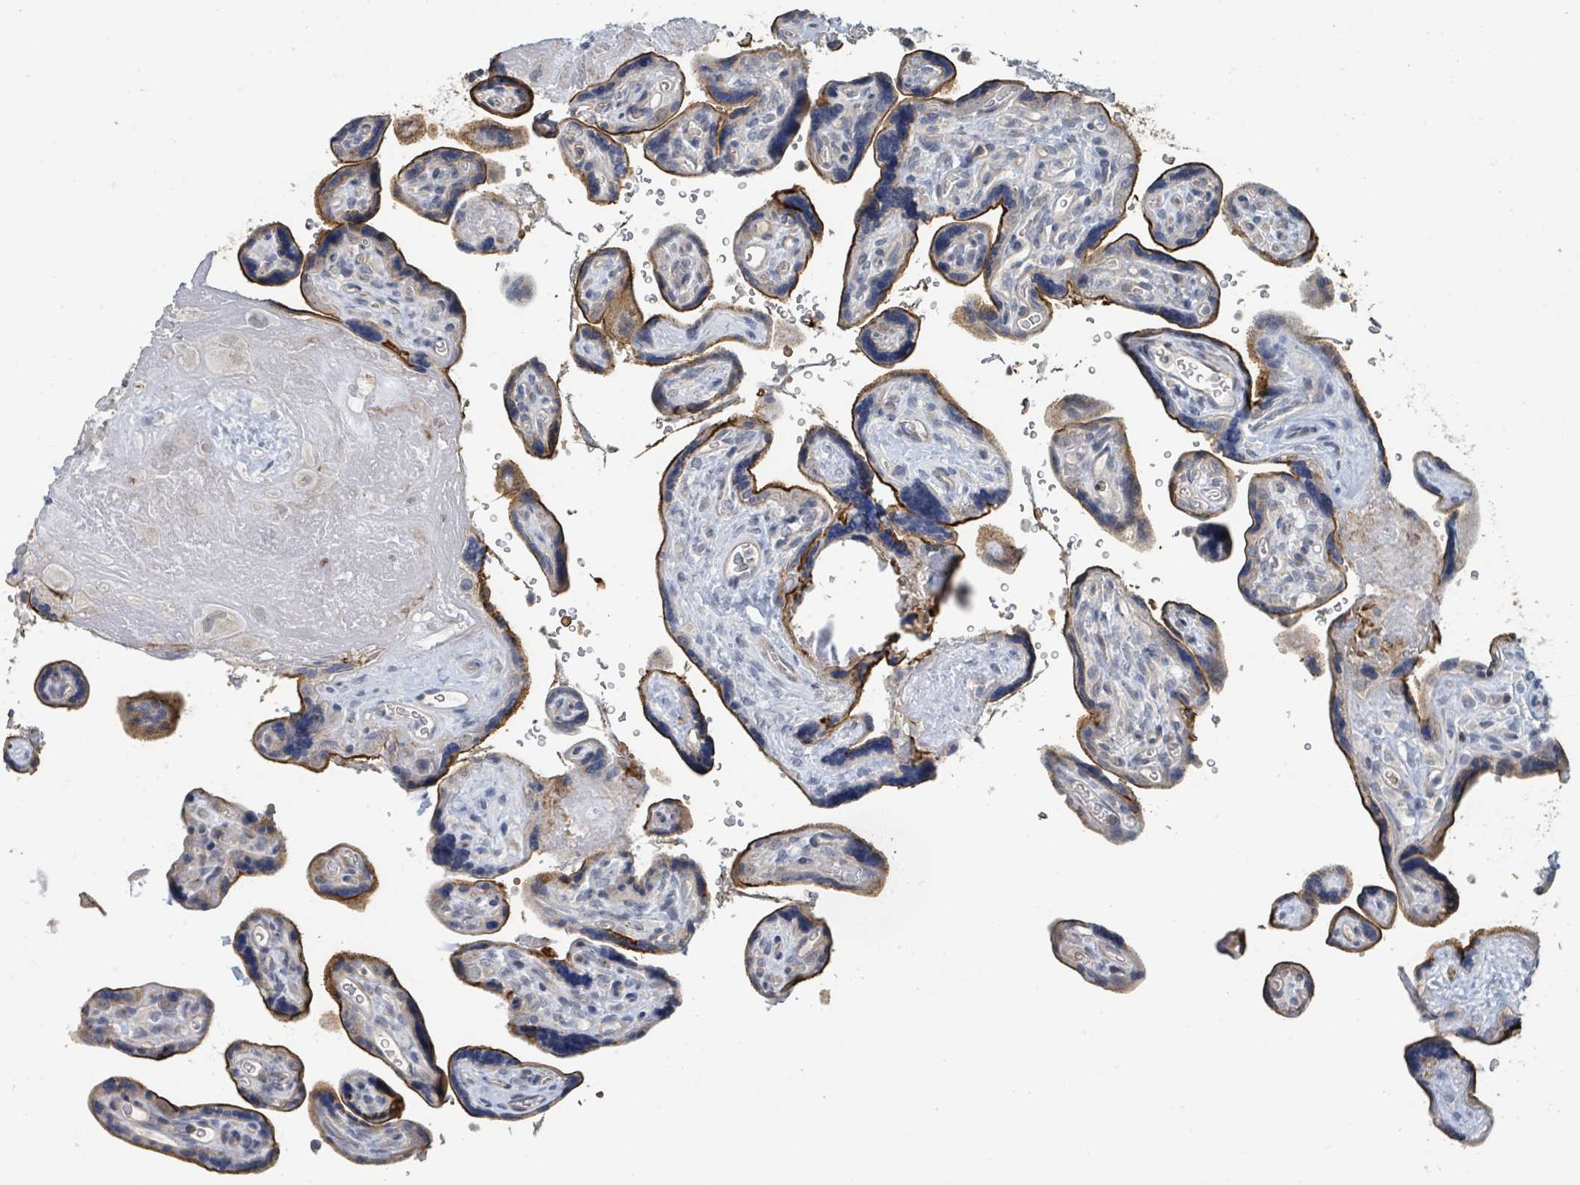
{"staining": {"intensity": "strong", "quantity": "25%-75%", "location": "cytoplasmic/membranous"}, "tissue": "placenta", "cell_type": "Trophoblastic cells", "image_type": "normal", "snomed": [{"axis": "morphology", "description": "Normal tissue, NOS"}, {"axis": "topography", "description": "Placenta"}], "caption": "Immunohistochemistry (IHC) histopathology image of unremarkable placenta stained for a protein (brown), which reveals high levels of strong cytoplasmic/membranous staining in about 25%-75% of trophoblastic cells.", "gene": "LRRC42", "patient": {"sex": "female", "age": 39}}